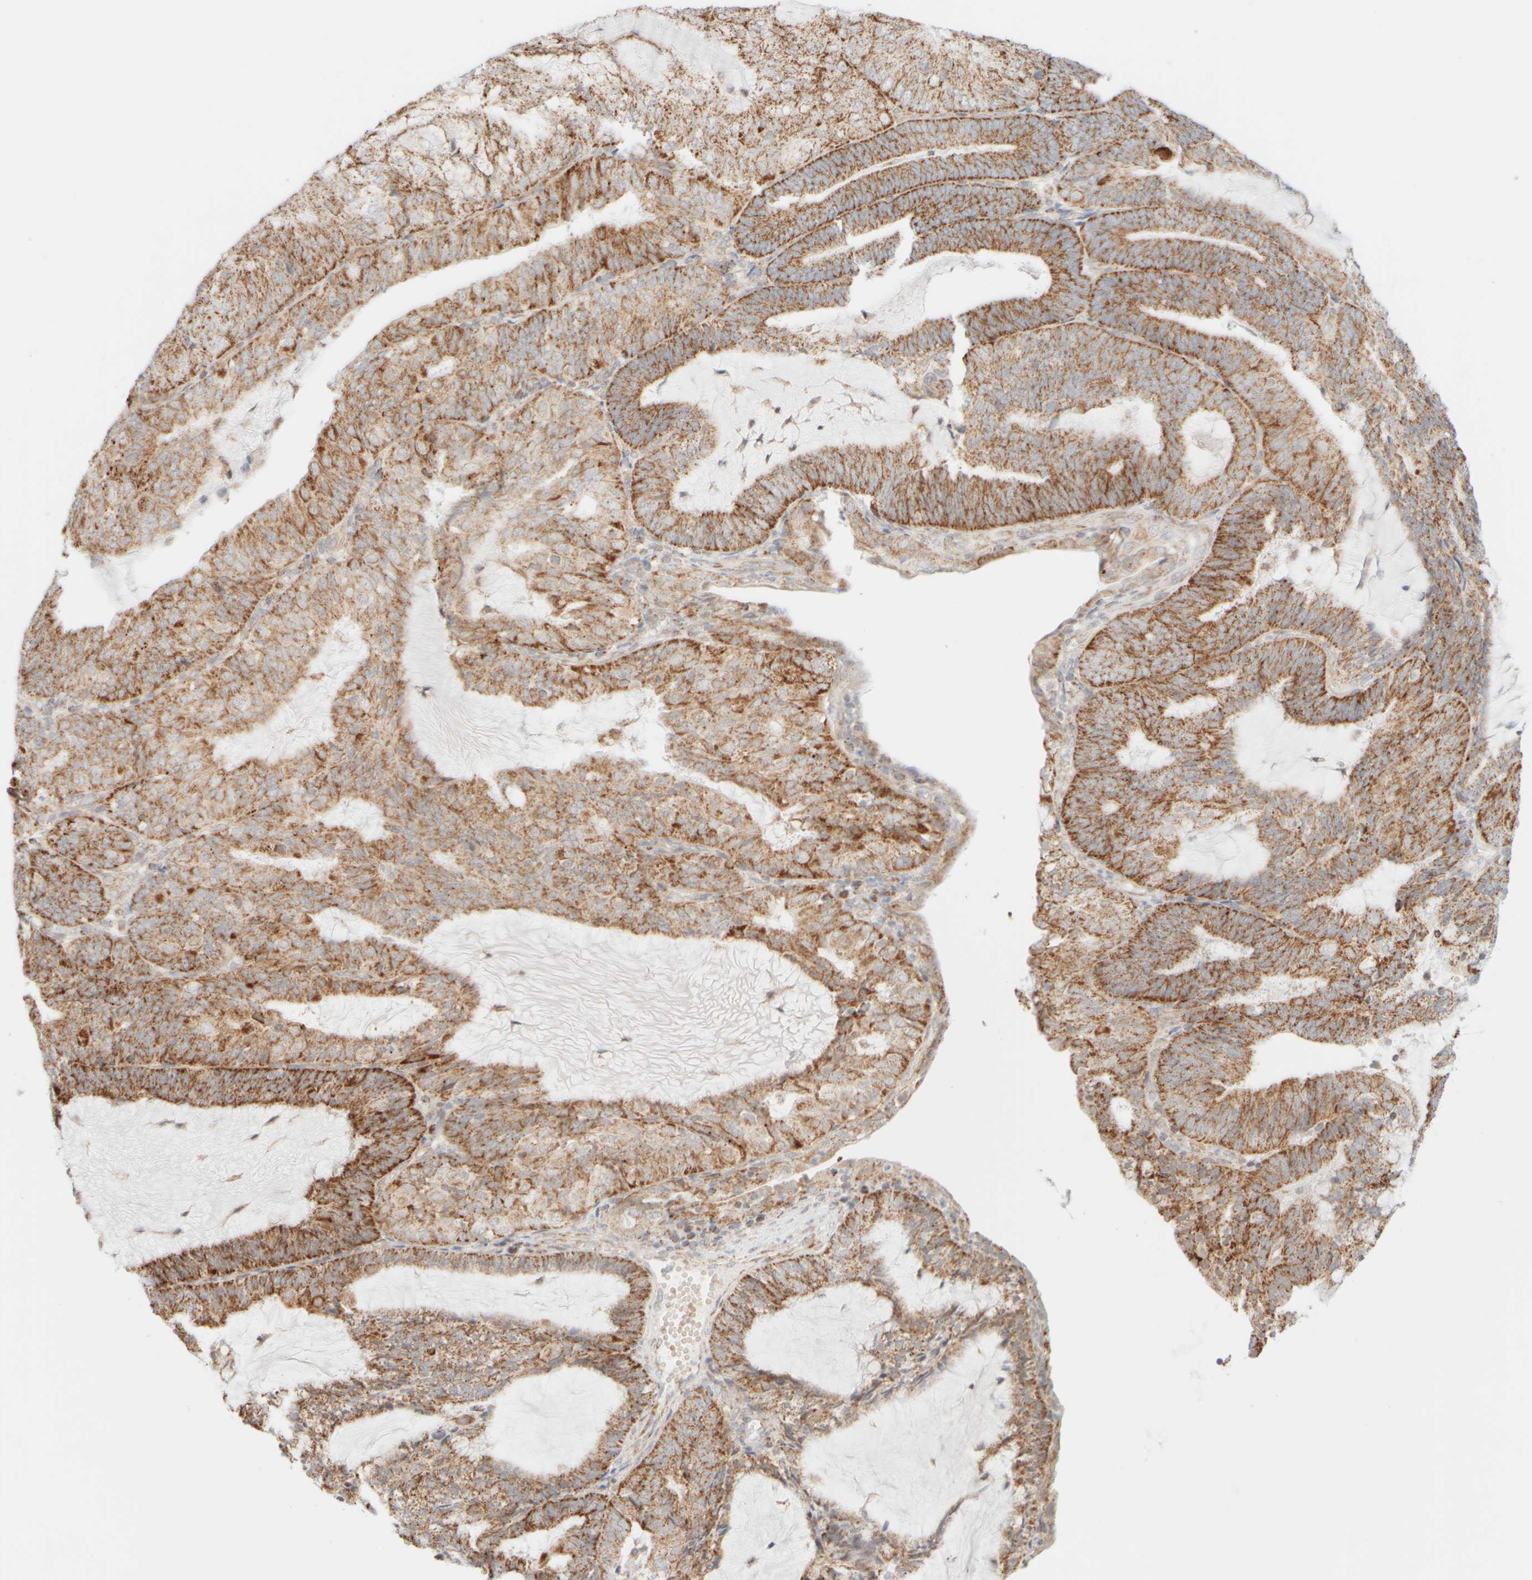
{"staining": {"intensity": "moderate", "quantity": ">75%", "location": "cytoplasmic/membranous"}, "tissue": "endometrial cancer", "cell_type": "Tumor cells", "image_type": "cancer", "snomed": [{"axis": "morphology", "description": "Adenocarcinoma, NOS"}, {"axis": "topography", "description": "Endometrium"}], "caption": "High-power microscopy captured an IHC micrograph of endometrial cancer, revealing moderate cytoplasmic/membranous staining in about >75% of tumor cells.", "gene": "PPM1K", "patient": {"sex": "female", "age": 81}}